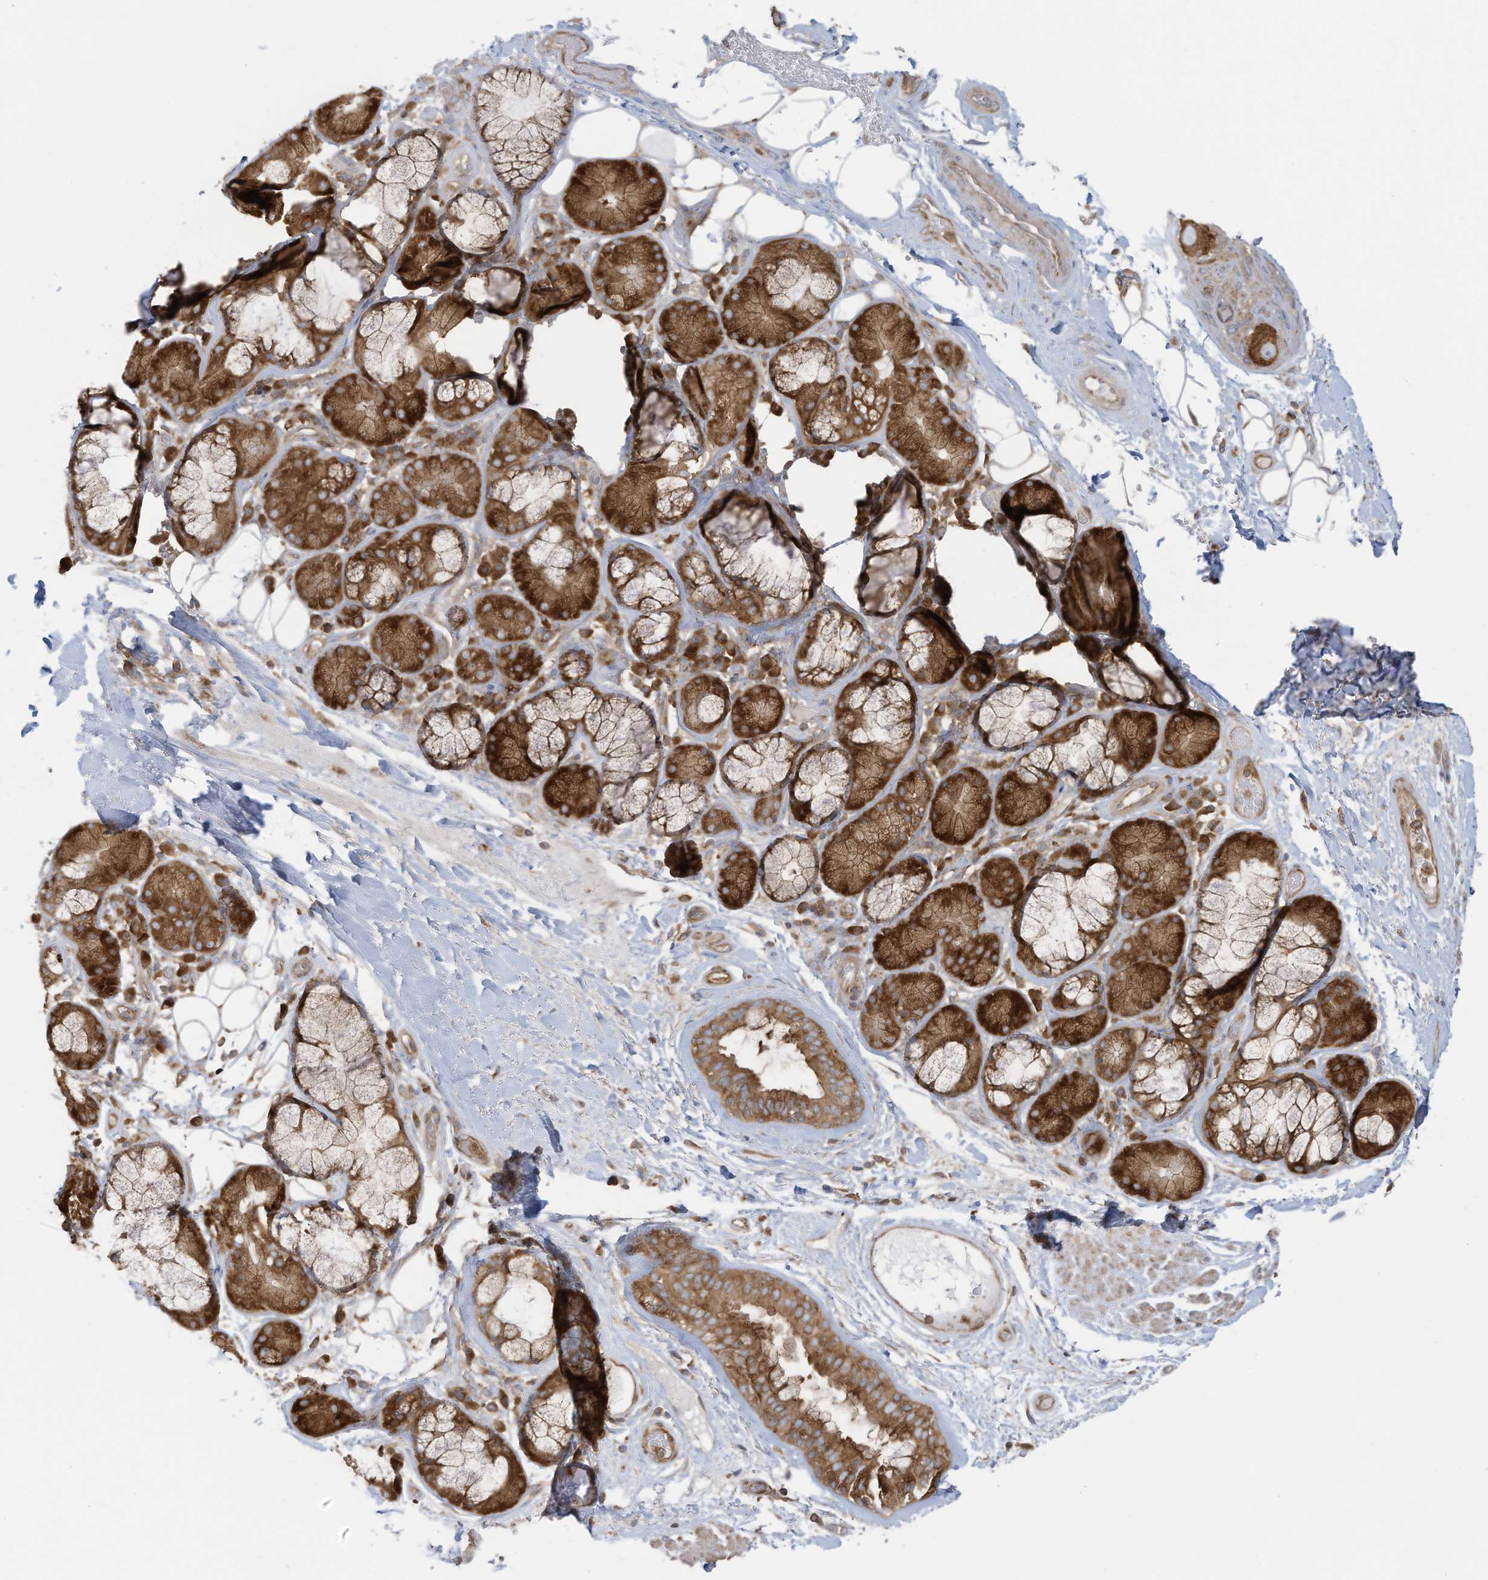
{"staining": {"intensity": "moderate", "quantity": ">75%", "location": "cytoplasmic/membranous"}, "tissue": "bronchus", "cell_type": "Respiratory epithelial cells", "image_type": "normal", "snomed": [{"axis": "morphology", "description": "Normal tissue, NOS"}, {"axis": "morphology", "description": "Squamous cell carcinoma, NOS"}, {"axis": "topography", "description": "Lymph node"}, {"axis": "topography", "description": "Bronchus"}, {"axis": "topography", "description": "Lung"}], "caption": "A brown stain labels moderate cytoplasmic/membranous positivity of a protein in respiratory epithelial cells of normal bronchus.", "gene": "OLA1", "patient": {"sex": "male", "age": 66}}